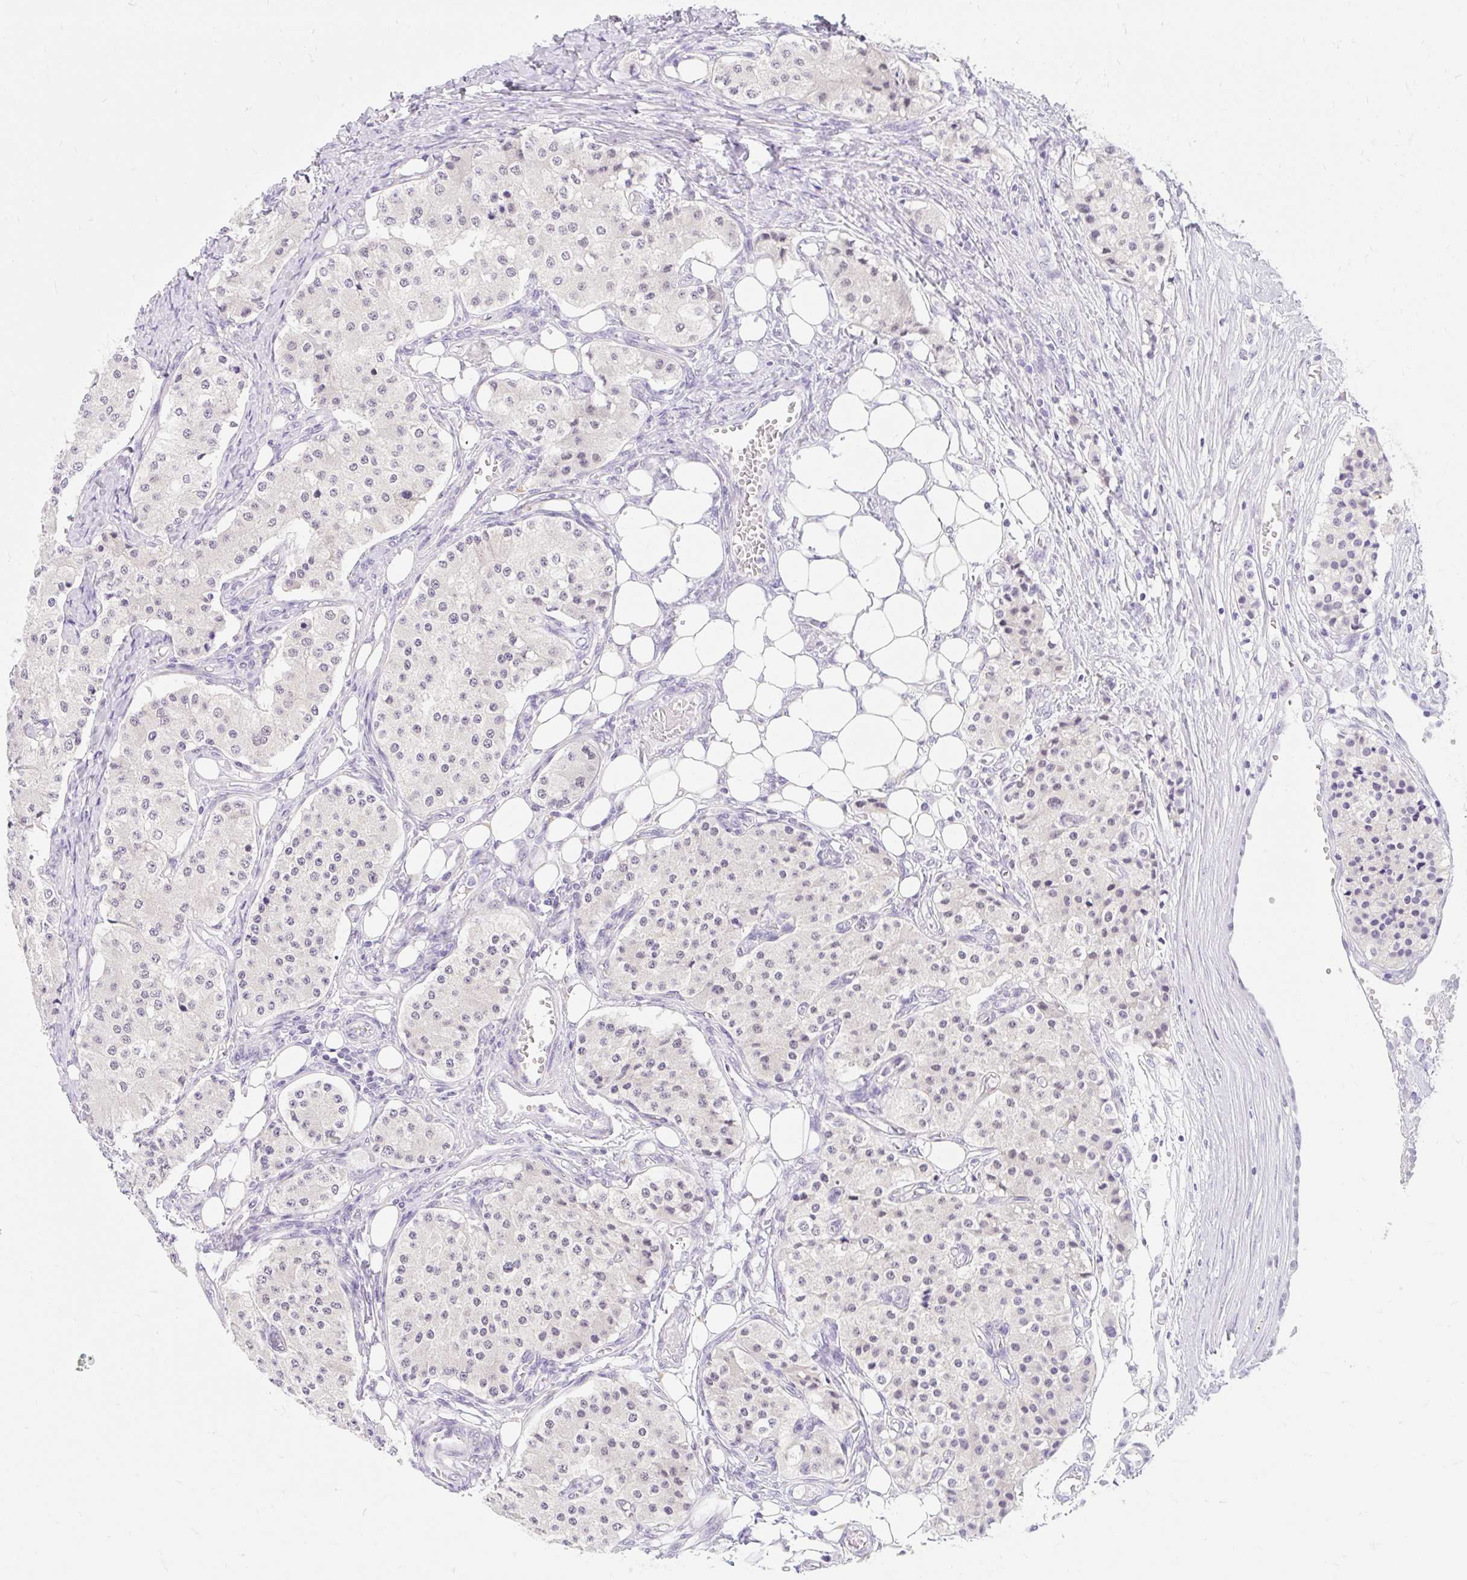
{"staining": {"intensity": "negative", "quantity": "none", "location": "none"}, "tissue": "carcinoid", "cell_type": "Tumor cells", "image_type": "cancer", "snomed": [{"axis": "morphology", "description": "Carcinoid, malignant, NOS"}, {"axis": "topography", "description": "Colon"}], "caption": "Carcinoid (malignant) was stained to show a protein in brown. There is no significant positivity in tumor cells.", "gene": "ITPK1", "patient": {"sex": "female", "age": 52}}